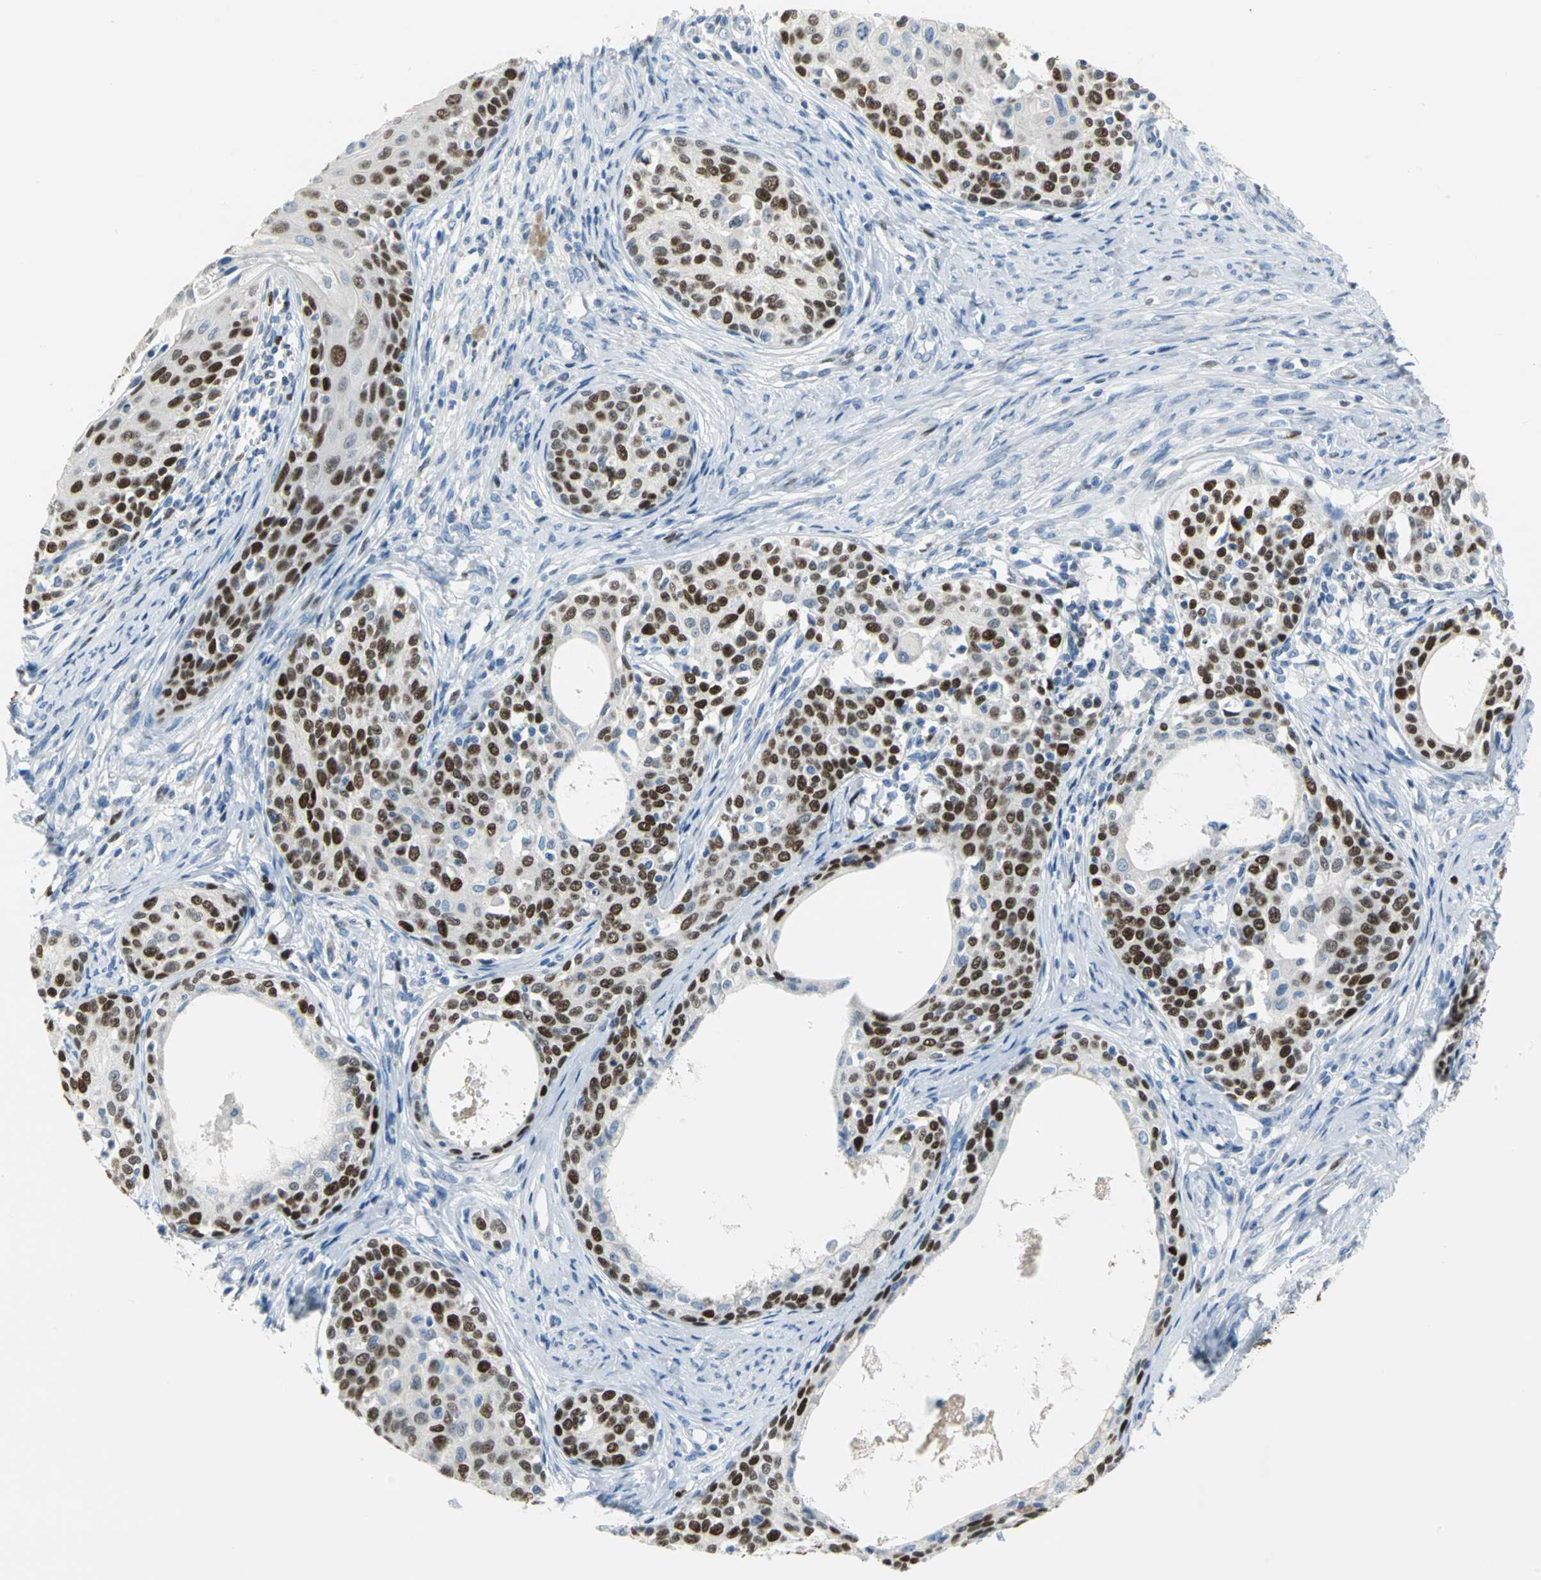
{"staining": {"intensity": "strong", "quantity": ">75%", "location": "nuclear"}, "tissue": "cervical cancer", "cell_type": "Tumor cells", "image_type": "cancer", "snomed": [{"axis": "morphology", "description": "Squamous cell carcinoma, NOS"}, {"axis": "morphology", "description": "Adenocarcinoma, NOS"}, {"axis": "topography", "description": "Cervix"}], "caption": "Protein positivity by immunohistochemistry reveals strong nuclear staining in about >75% of tumor cells in cervical cancer.", "gene": "MCM4", "patient": {"sex": "female", "age": 52}}